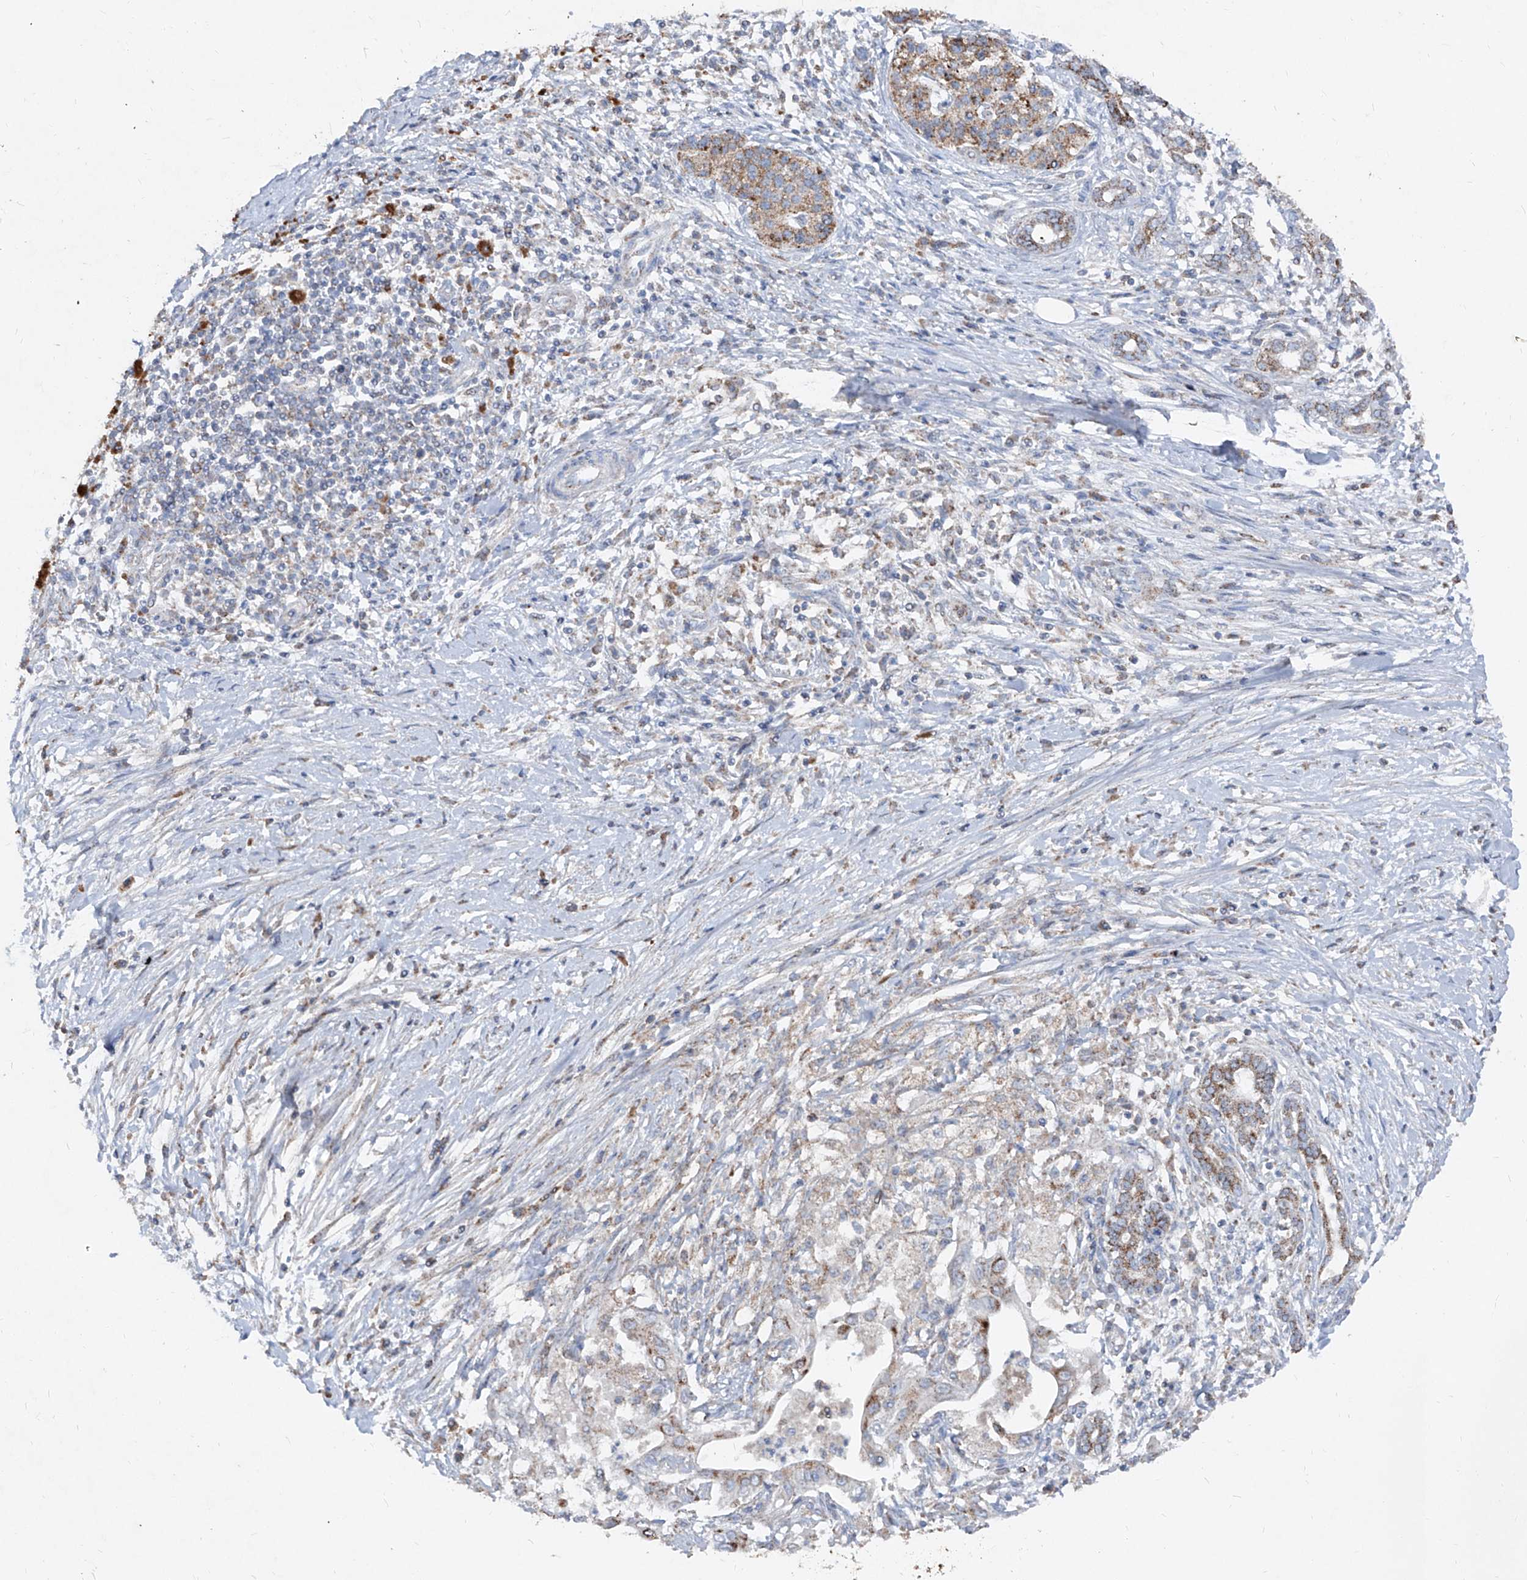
{"staining": {"intensity": "moderate", "quantity": ">75%", "location": "cytoplasmic/membranous"}, "tissue": "pancreatic cancer", "cell_type": "Tumor cells", "image_type": "cancer", "snomed": [{"axis": "morphology", "description": "Adenocarcinoma, NOS"}, {"axis": "topography", "description": "Pancreas"}], "caption": "Immunohistochemical staining of pancreatic adenocarcinoma displays medium levels of moderate cytoplasmic/membranous staining in about >75% of tumor cells. Nuclei are stained in blue.", "gene": "ABCD3", "patient": {"sex": "male", "age": 58}}